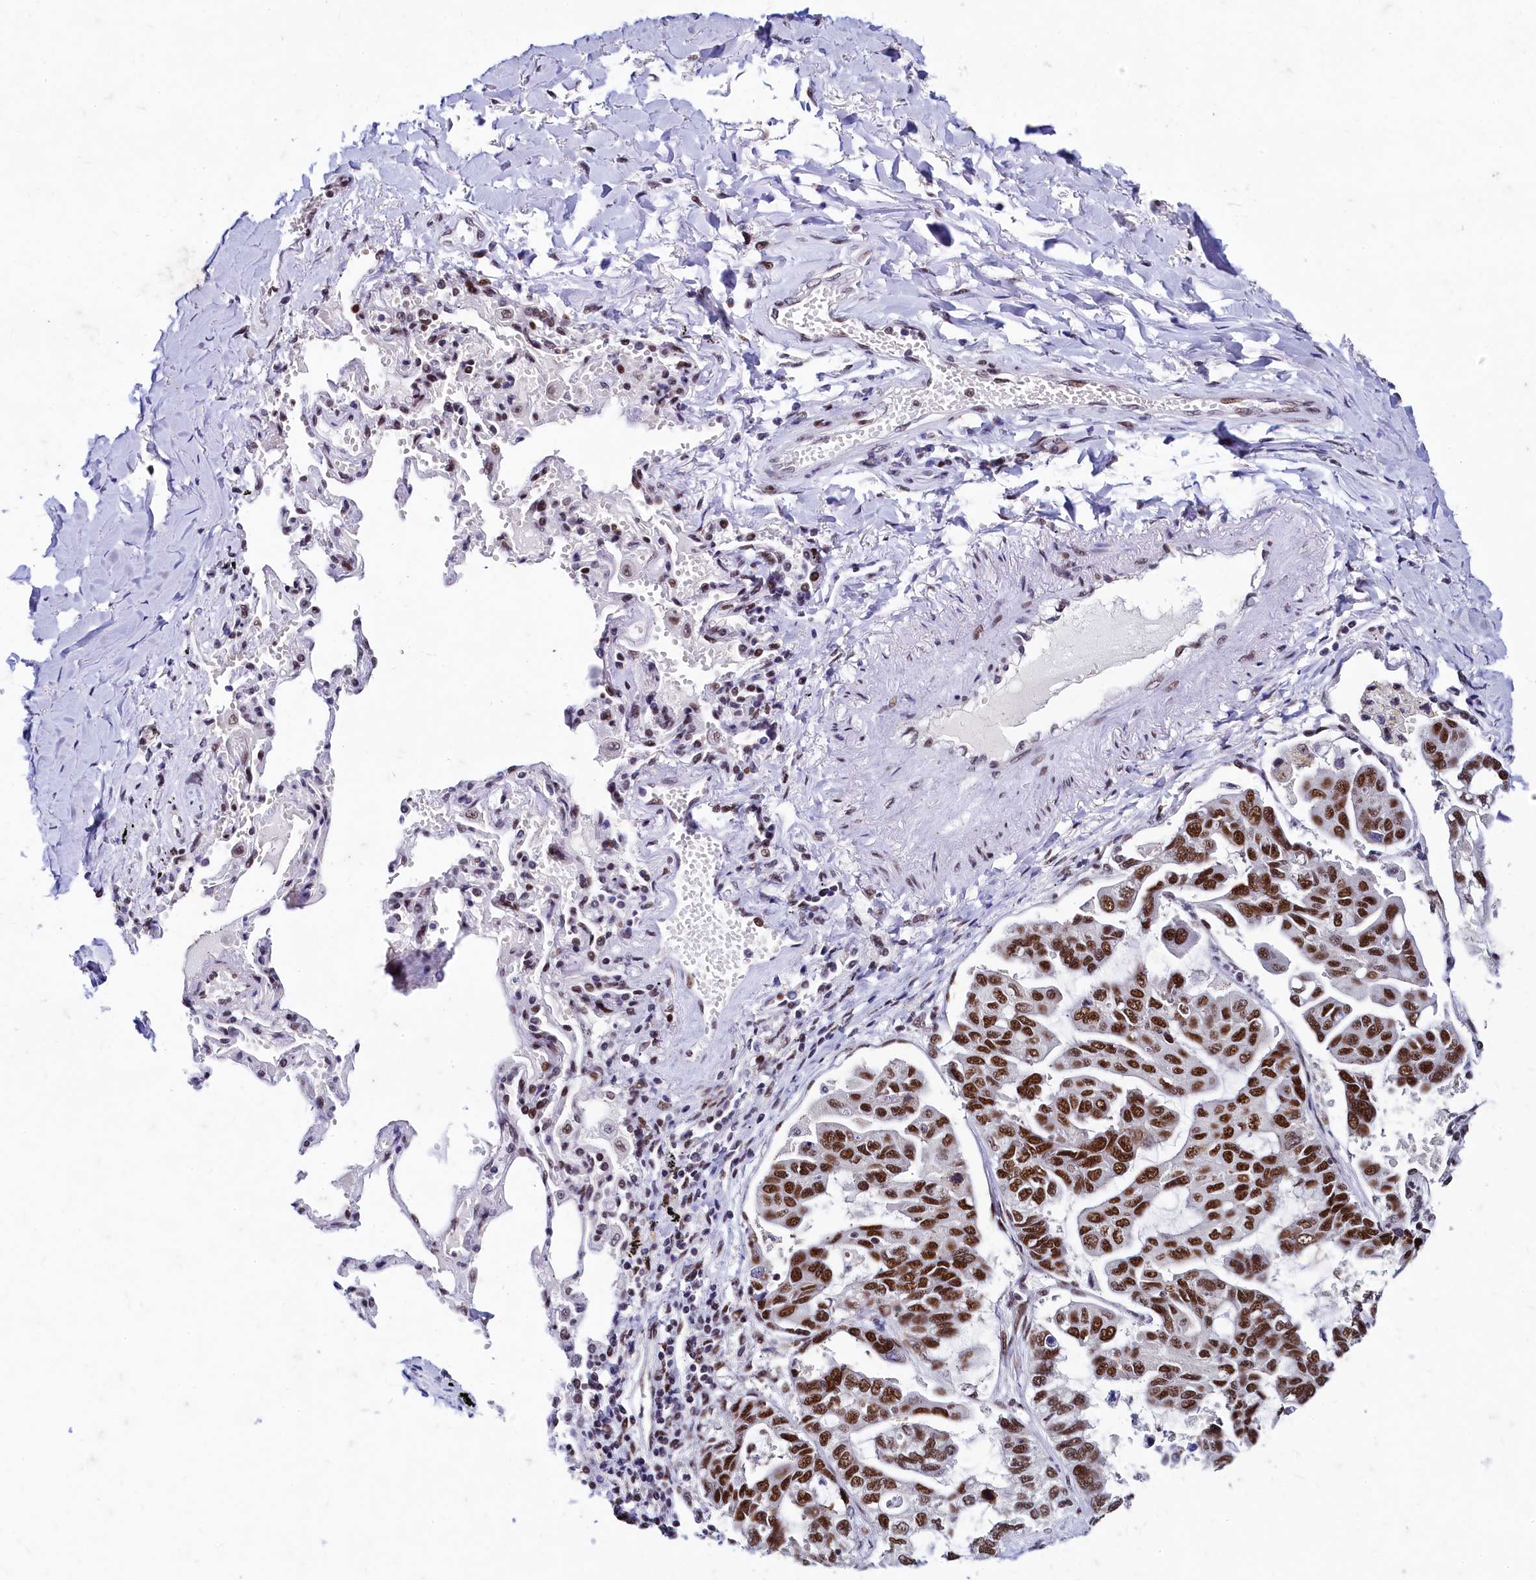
{"staining": {"intensity": "strong", "quantity": ">75%", "location": "nuclear"}, "tissue": "lung cancer", "cell_type": "Tumor cells", "image_type": "cancer", "snomed": [{"axis": "morphology", "description": "Adenocarcinoma, NOS"}, {"axis": "topography", "description": "Lung"}], "caption": "Lung cancer stained with a protein marker displays strong staining in tumor cells.", "gene": "CPSF7", "patient": {"sex": "male", "age": 64}}